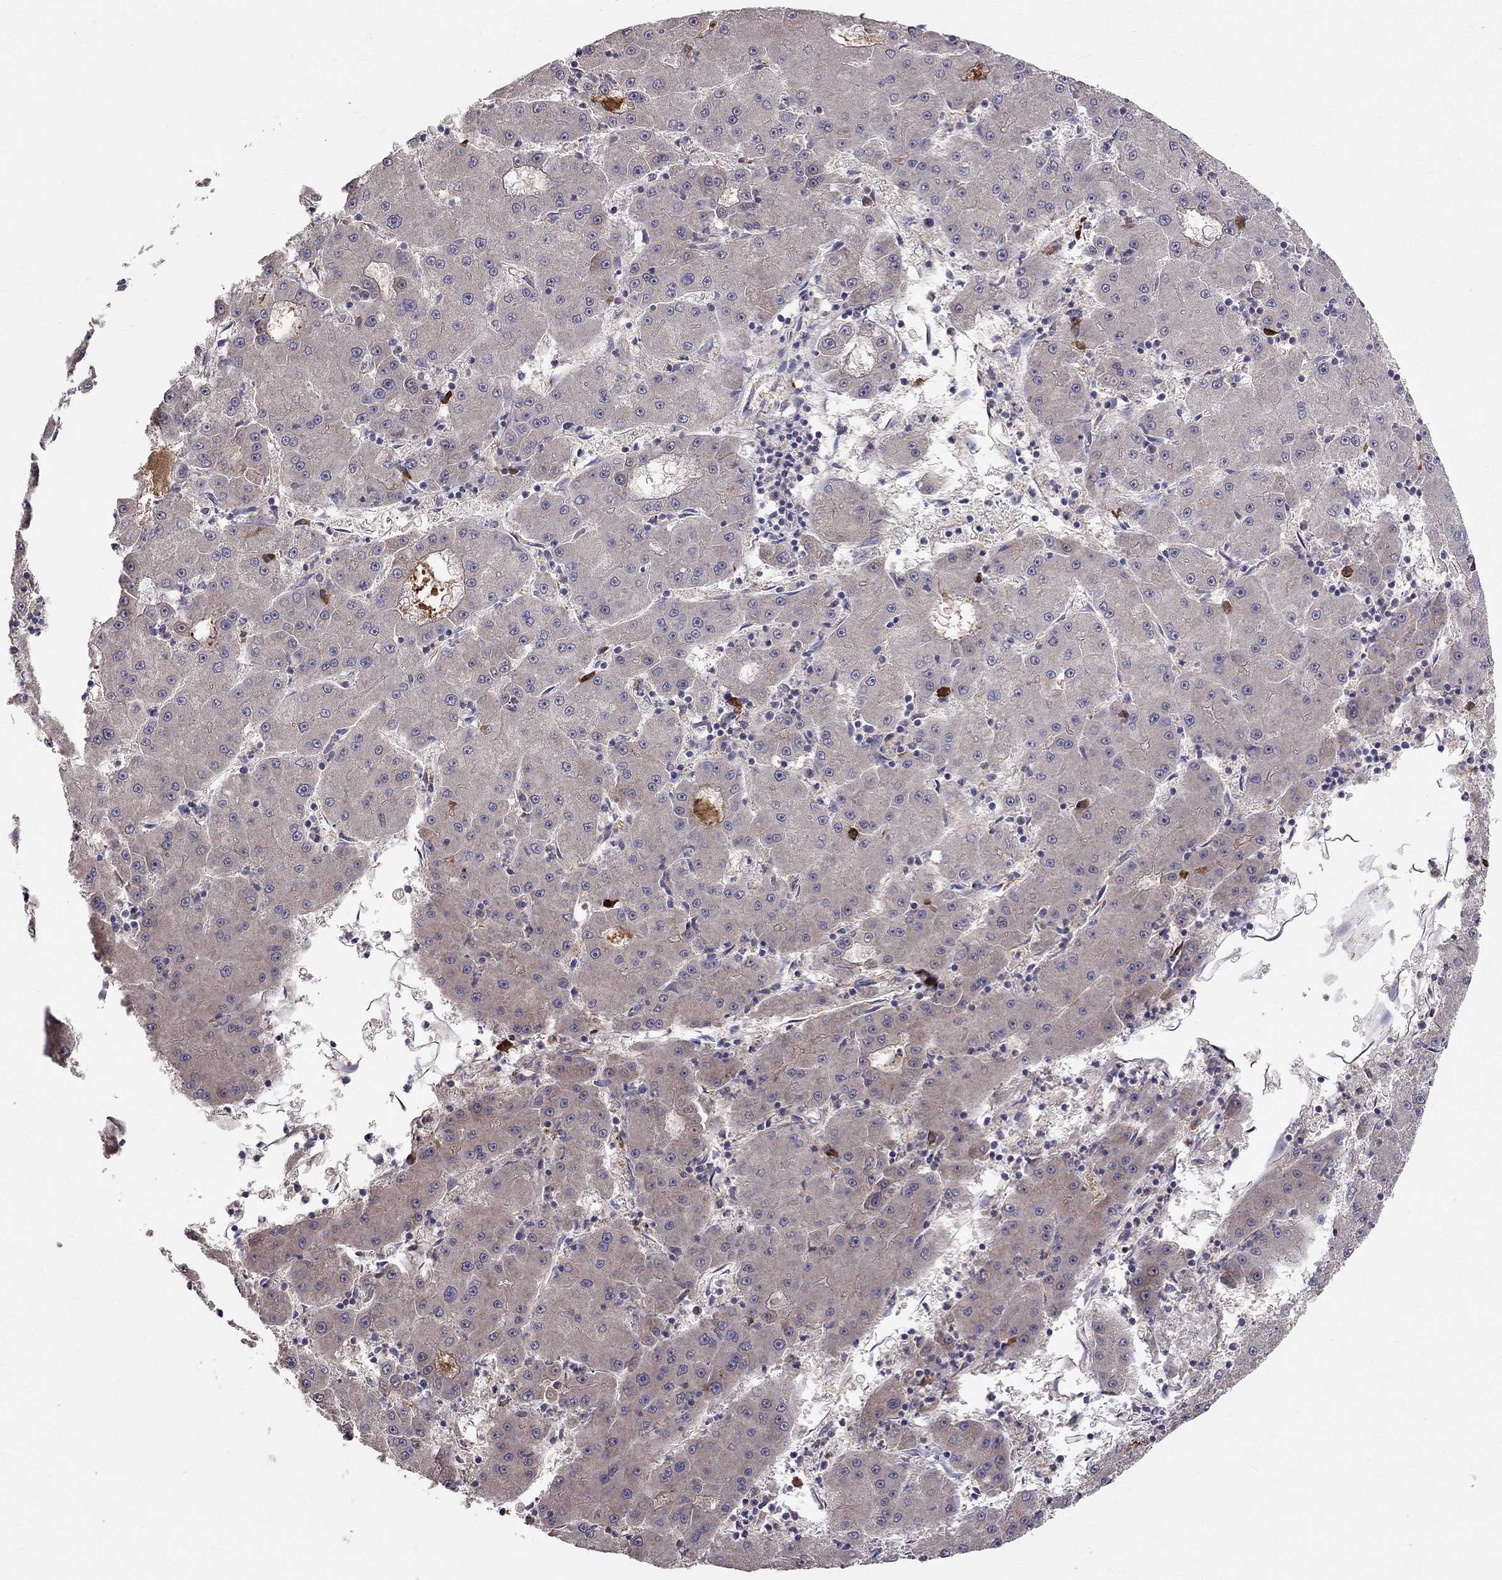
{"staining": {"intensity": "negative", "quantity": "none", "location": "none"}, "tissue": "liver cancer", "cell_type": "Tumor cells", "image_type": "cancer", "snomed": [{"axis": "morphology", "description": "Carcinoma, Hepatocellular, NOS"}, {"axis": "topography", "description": "Liver"}], "caption": "A histopathology image of hepatocellular carcinoma (liver) stained for a protein displays no brown staining in tumor cells.", "gene": "PIK3CG", "patient": {"sex": "male", "age": 73}}